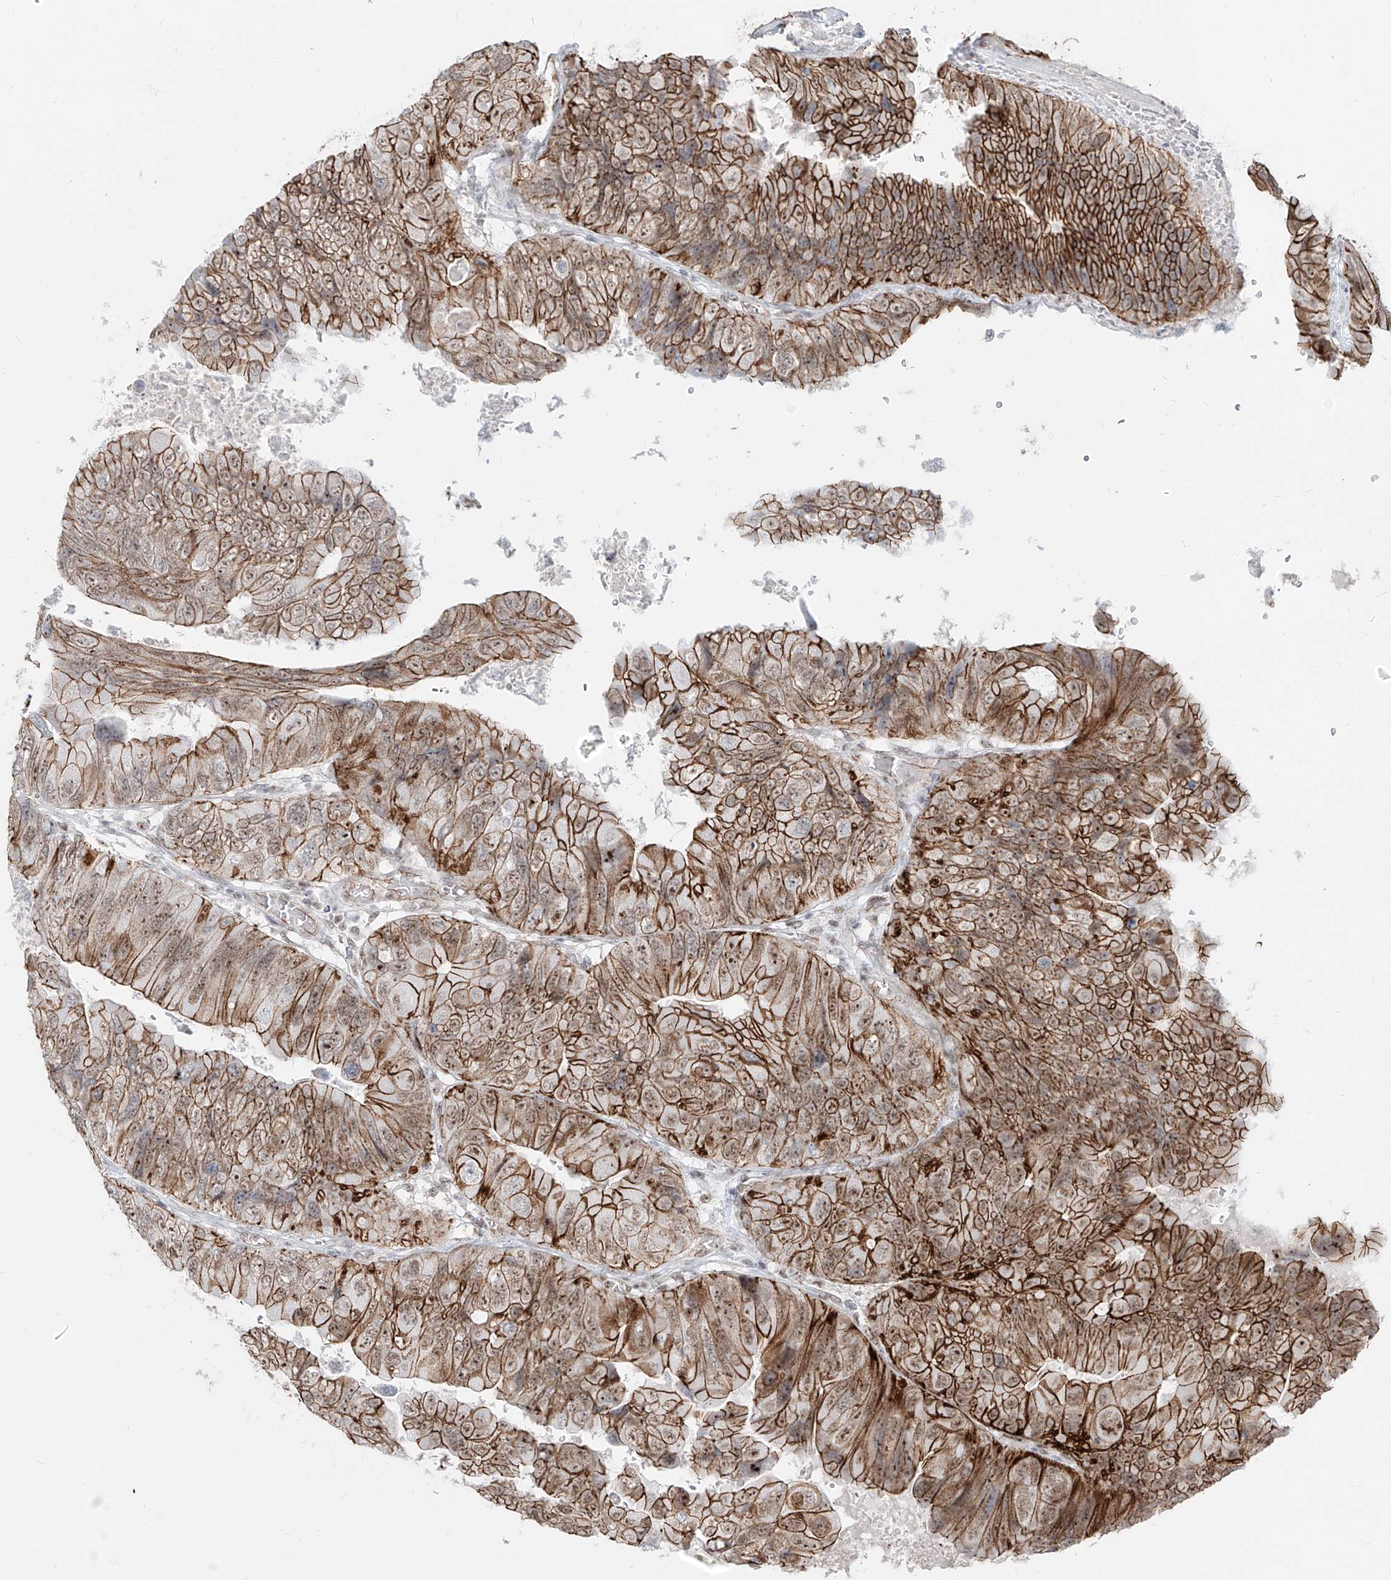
{"staining": {"intensity": "strong", "quantity": ">75%", "location": "cytoplasmic/membranous"}, "tissue": "colorectal cancer", "cell_type": "Tumor cells", "image_type": "cancer", "snomed": [{"axis": "morphology", "description": "Adenocarcinoma, NOS"}, {"axis": "topography", "description": "Rectum"}], "caption": "Immunohistochemical staining of colorectal cancer displays strong cytoplasmic/membranous protein staining in about >75% of tumor cells. (IHC, brightfield microscopy, high magnification).", "gene": "ZNF710", "patient": {"sex": "male", "age": 63}}